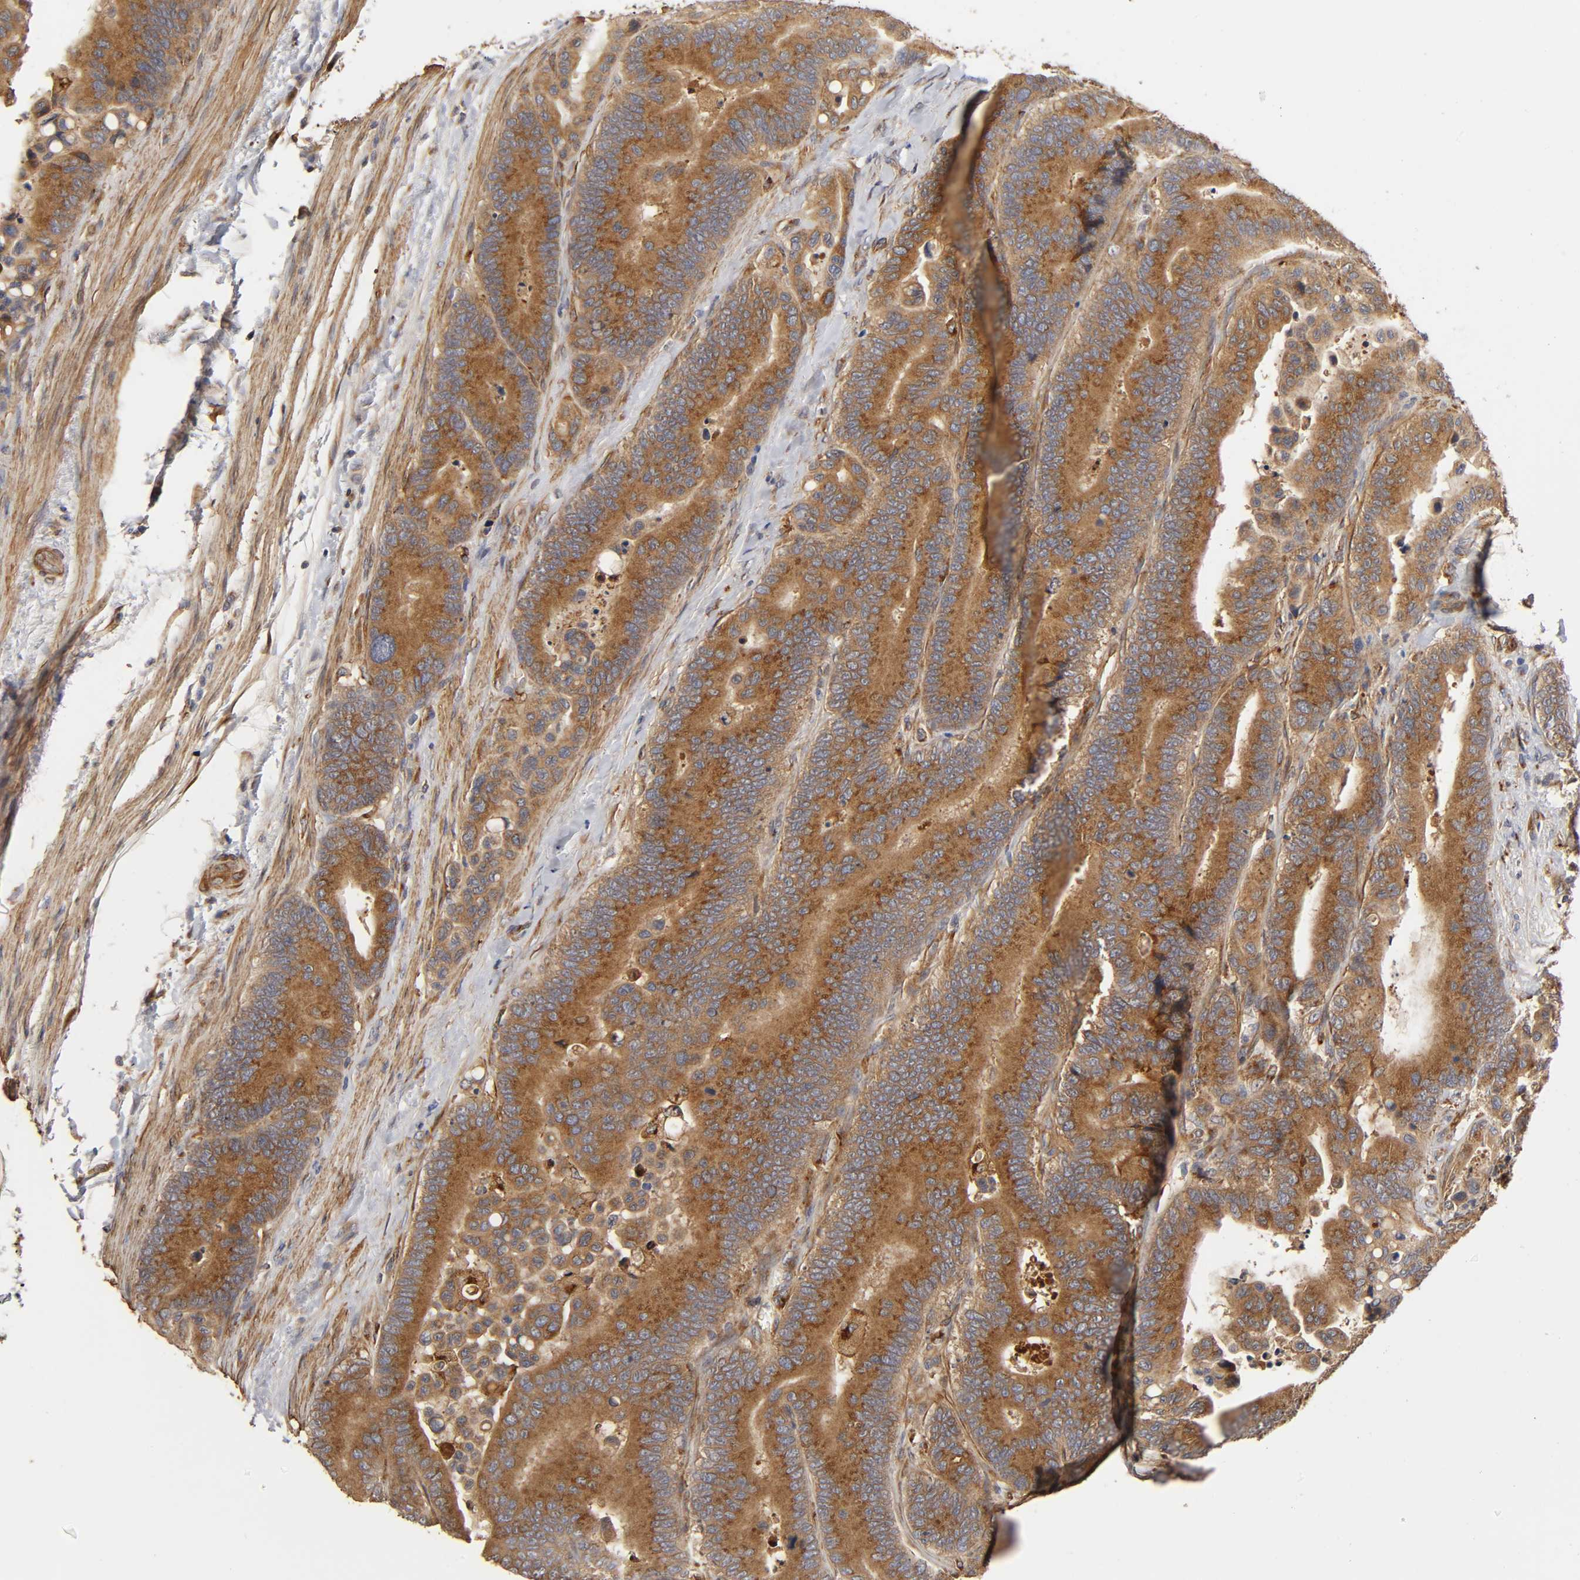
{"staining": {"intensity": "moderate", "quantity": ">75%", "location": "cytoplasmic/membranous"}, "tissue": "colorectal cancer", "cell_type": "Tumor cells", "image_type": "cancer", "snomed": [{"axis": "morphology", "description": "Normal tissue, NOS"}, {"axis": "morphology", "description": "Adenocarcinoma, NOS"}, {"axis": "topography", "description": "Colon"}], "caption": "Immunohistochemistry (DAB (3,3'-diaminobenzidine)) staining of adenocarcinoma (colorectal) displays moderate cytoplasmic/membranous protein staining in about >75% of tumor cells. Nuclei are stained in blue.", "gene": "GNPTG", "patient": {"sex": "male", "age": 82}}